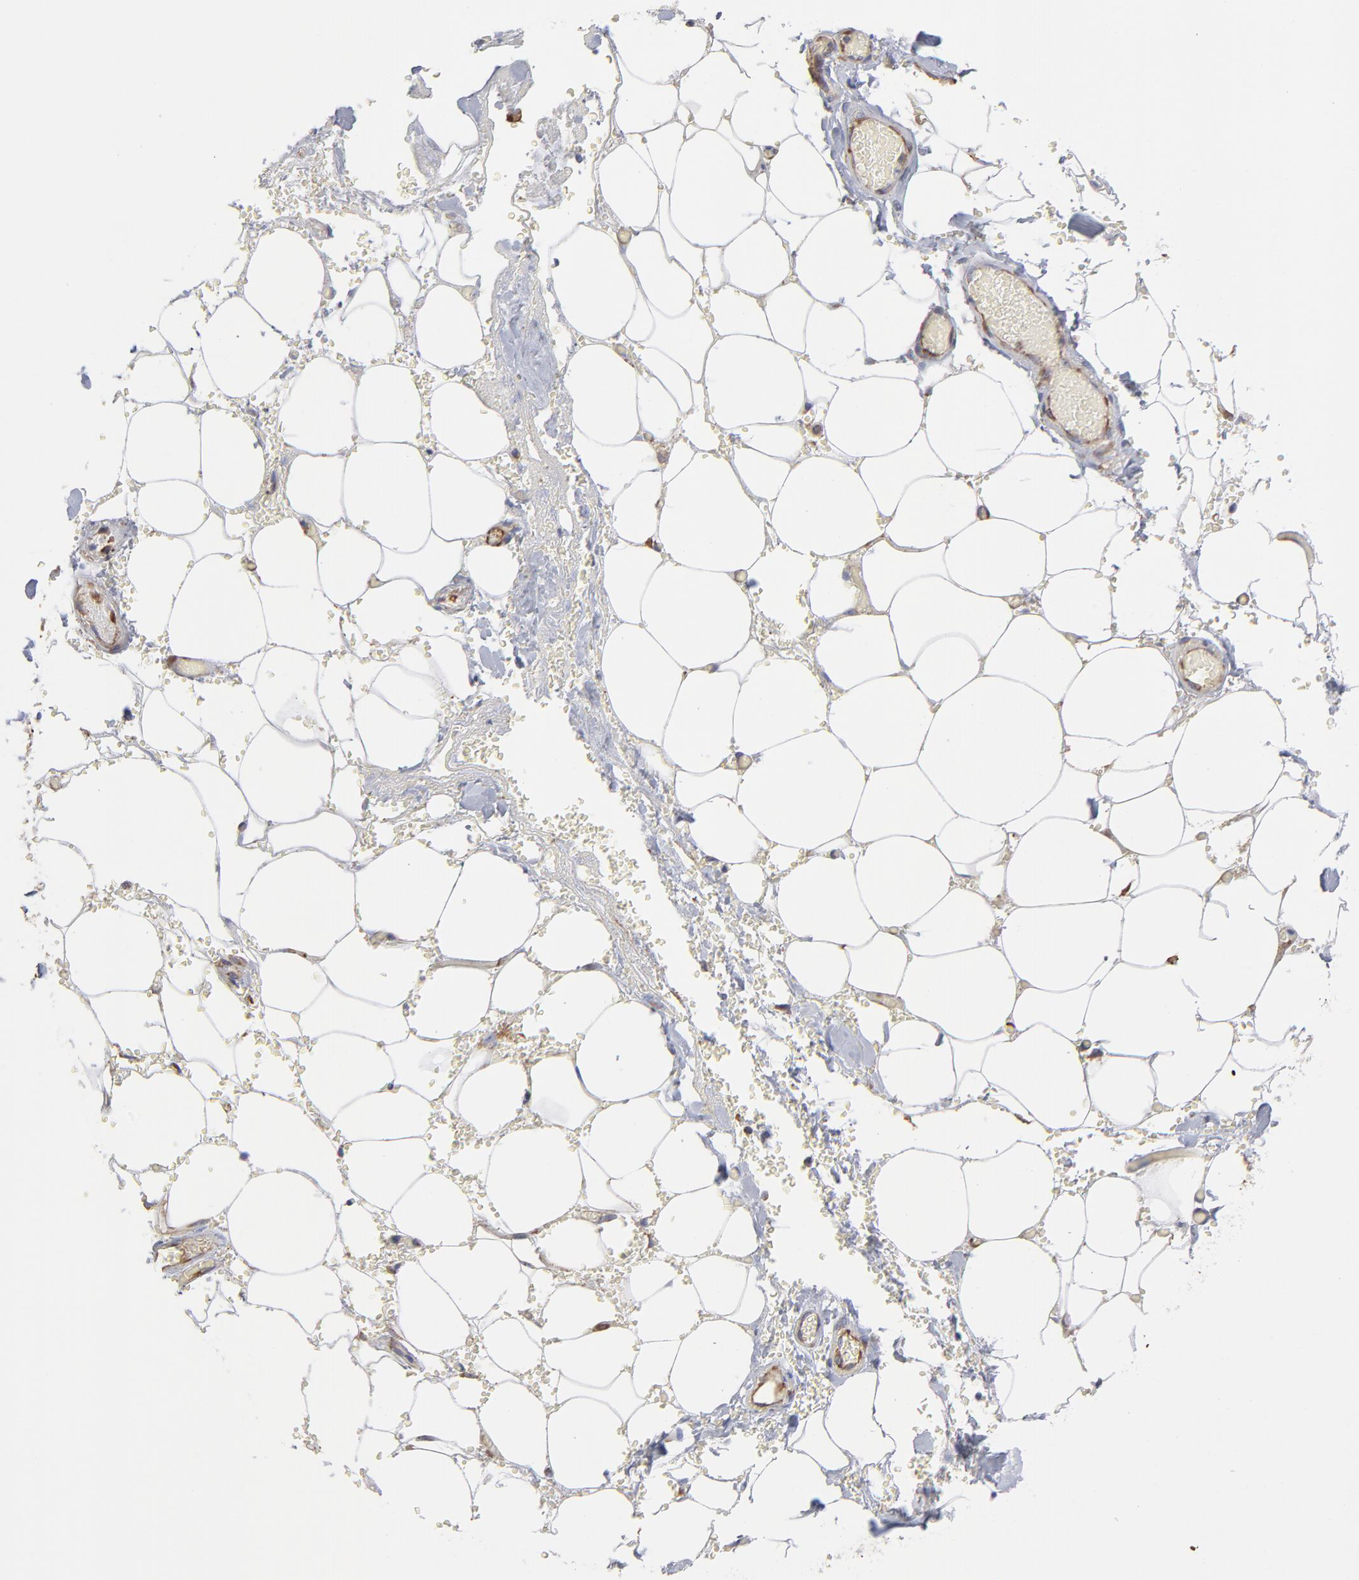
{"staining": {"intensity": "weak", "quantity": "25%-75%", "location": "cytoplasmic/membranous"}, "tissue": "adipose tissue", "cell_type": "Adipocytes", "image_type": "normal", "snomed": [{"axis": "morphology", "description": "Normal tissue, NOS"}, {"axis": "morphology", "description": "Cholangiocarcinoma"}, {"axis": "topography", "description": "Liver"}, {"axis": "topography", "description": "Peripheral nerve tissue"}], "caption": "High-magnification brightfield microscopy of normal adipose tissue stained with DAB (3,3'-diaminobenzidine) (brown) and counterstained with hematoxylin (blue). adipocytes exhibit weak cytoplasmic/membranous expression is seen in approximately25%-75% of cells. The staining is performed using DAB (3,3'-diaminobenzidine) brown chromogen to label protein expression. The nuclei are counter-stained blue using hematoxylin.", "gene": "RPL3", "patient": {"sex": "male", "age": 50}}